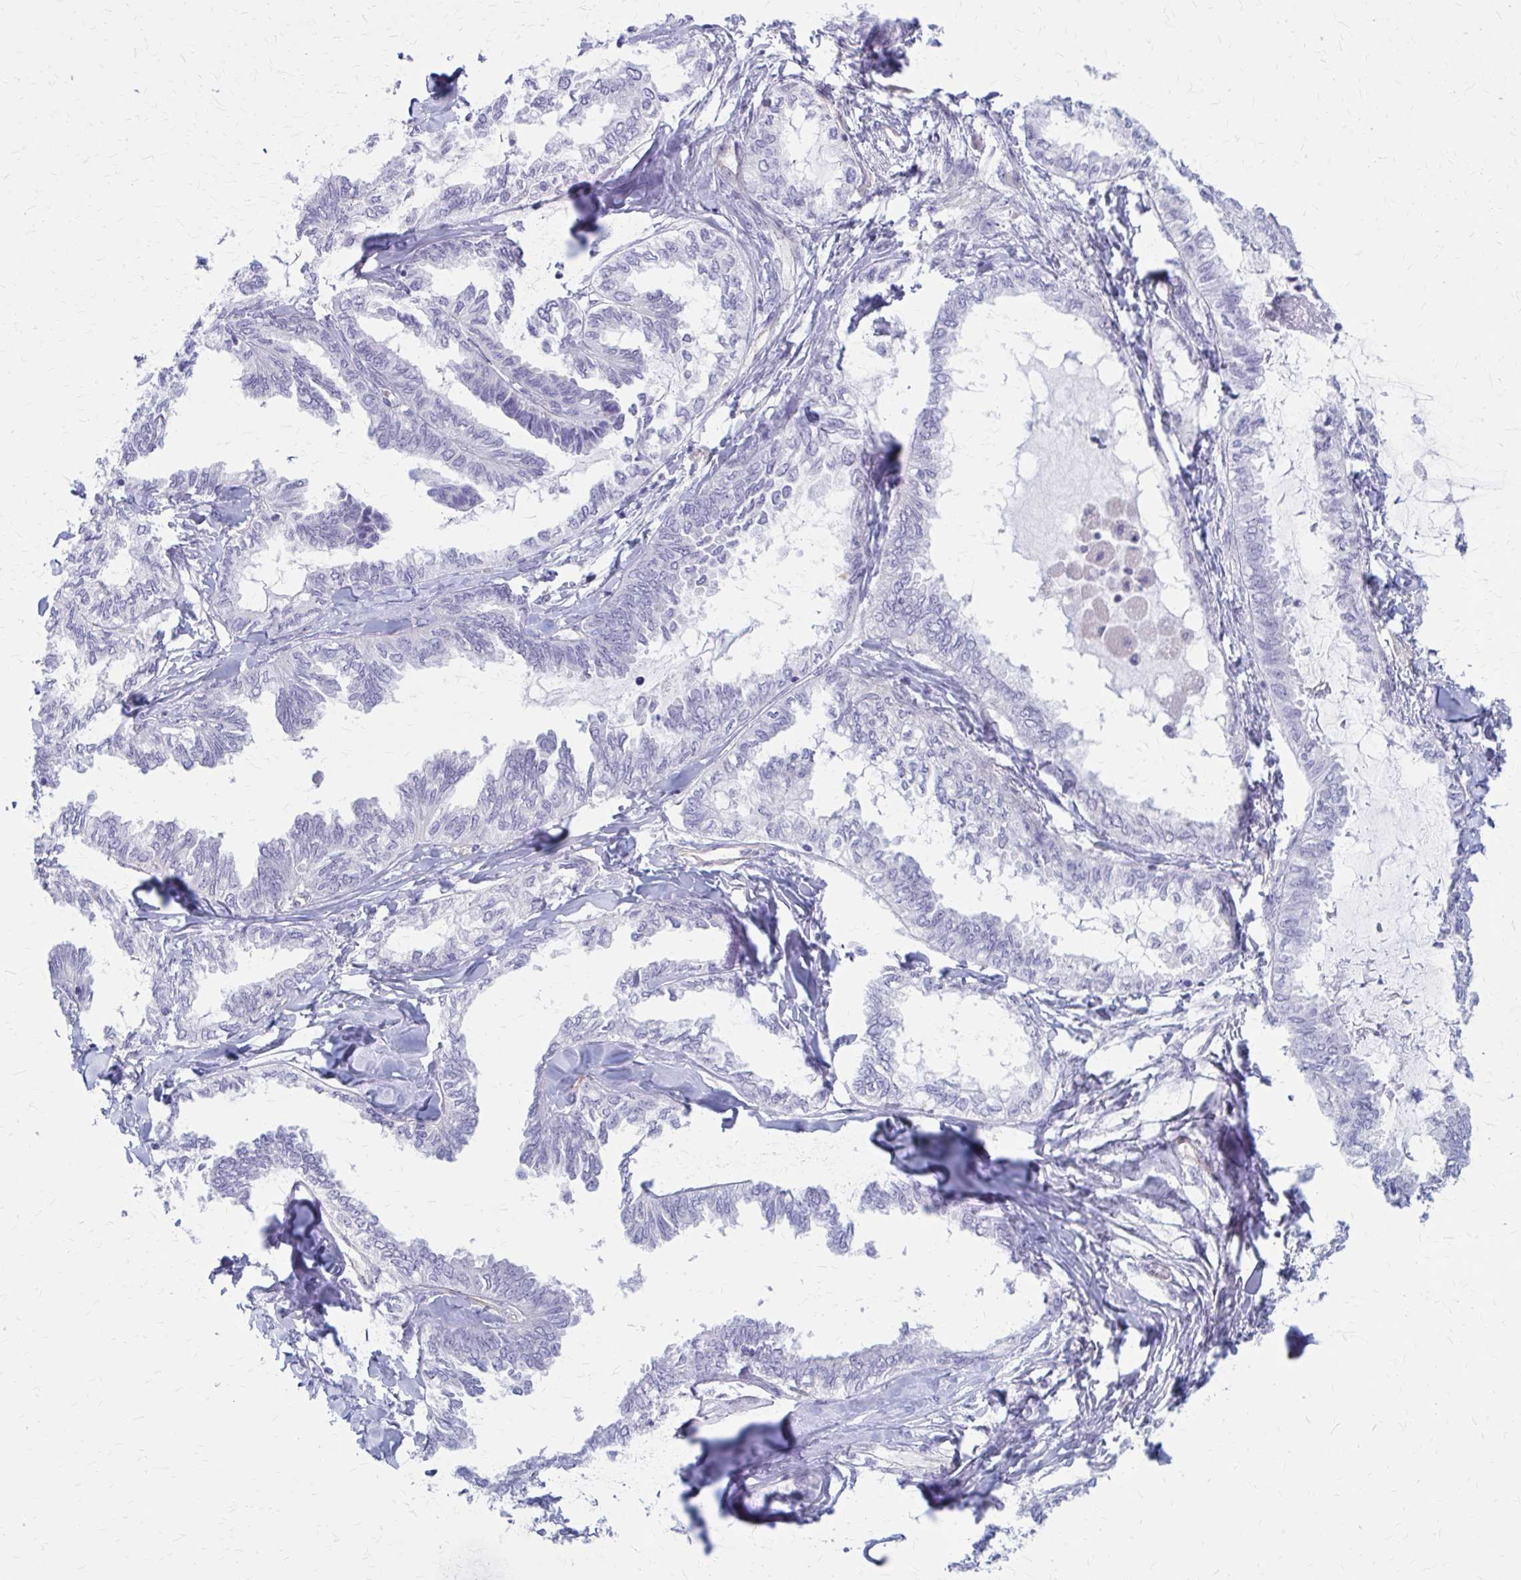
{"staining": {"intensity": "negative", "quantity": "none", "location": "none"}, "tissue": "ovarian cancer", "cell_type": "Tumor cells", "image_type": "cancer", "snomed": [{"axis": "morphology", "description": "Carcinoma, endometroid"}, {"axis": "topography", "description": "Ovary"}], "caption": "This is a photomicrograph of IHC staining of ovarian cancer (endometroid carcinoma), which shows no staining in tumor cells.", "gene": "CLIC2", "patient": {"sex": "female", "age": 70}}